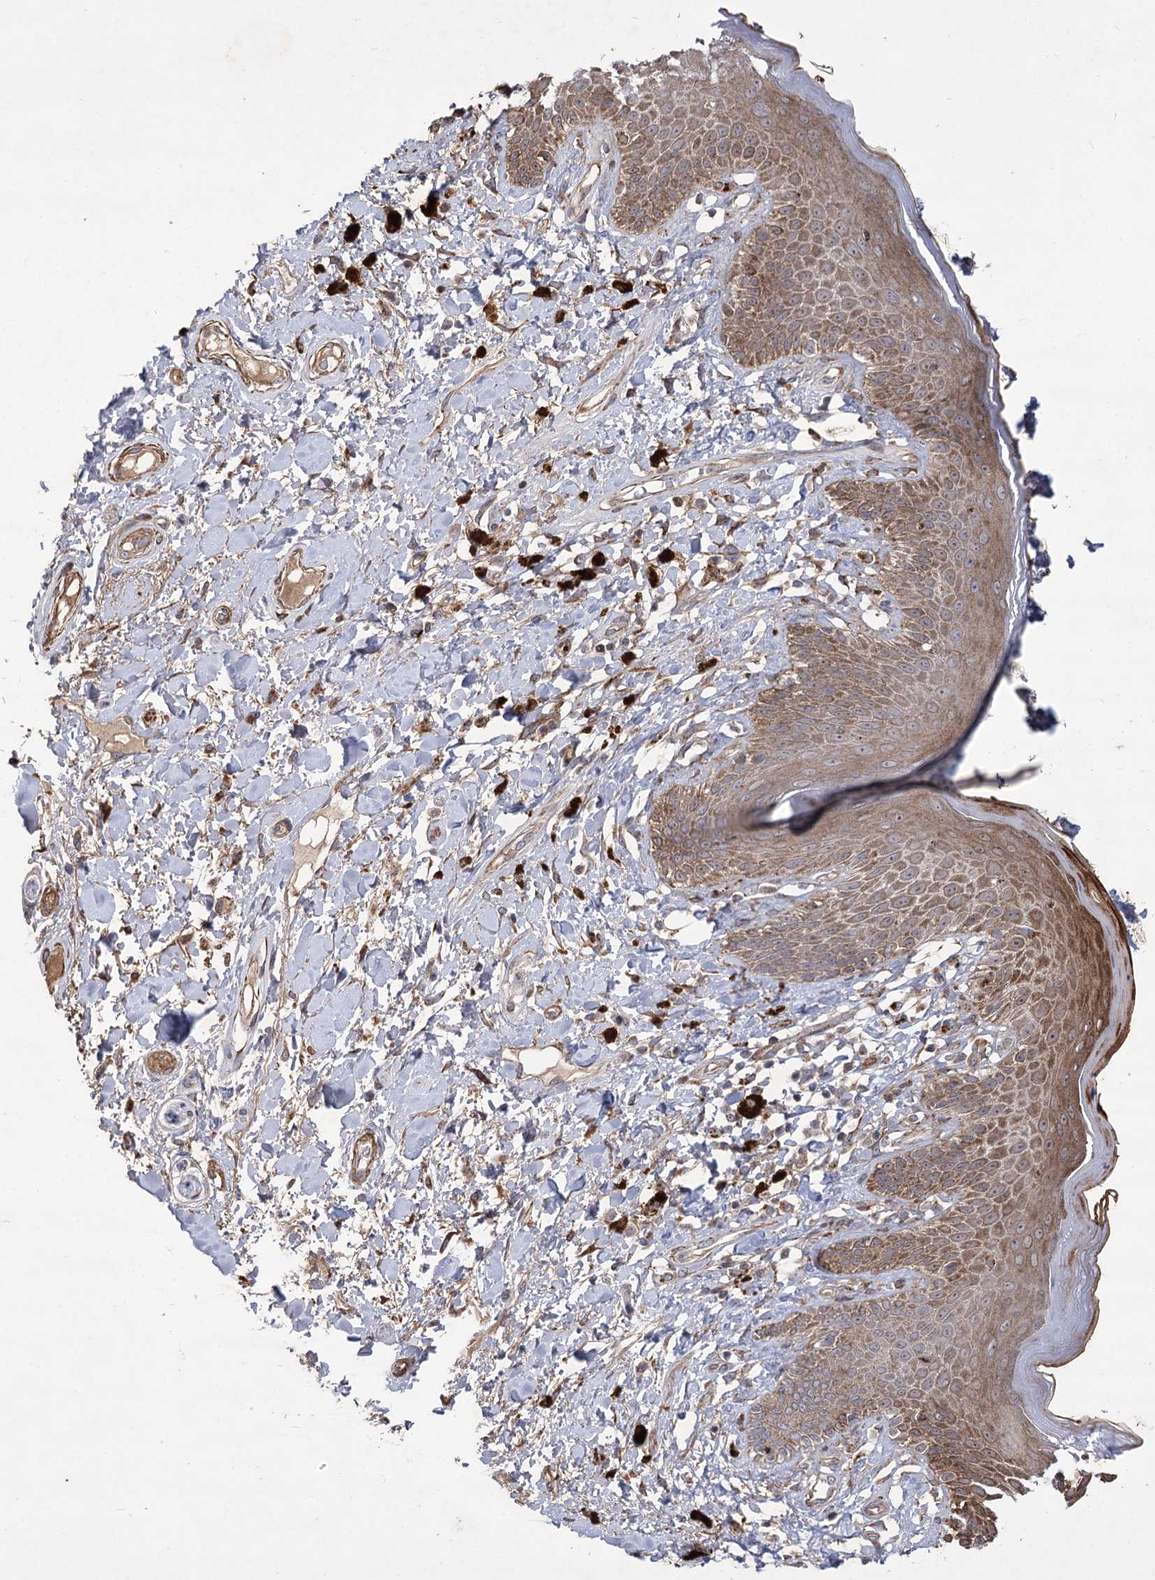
{"staining": {"intensity": "moderate", "quantity": ">75%", "location": "cytoplasmic/membranous"}, "tissue": "skin", "cell_type": "Epidermal cells", "image_type": "normal", "snomed": [{"axis": "morphology", "description": "Normal tissue, NOS"}, {"axis": "topography", "description": "Anal"}], "caption": "A brown stain highlights moderate cytoplasmic/membranous staining of a protein in epidermal cells of normal human skin.", "gene": "RNF24", "patient": {"sex": "female", "age": 78}}